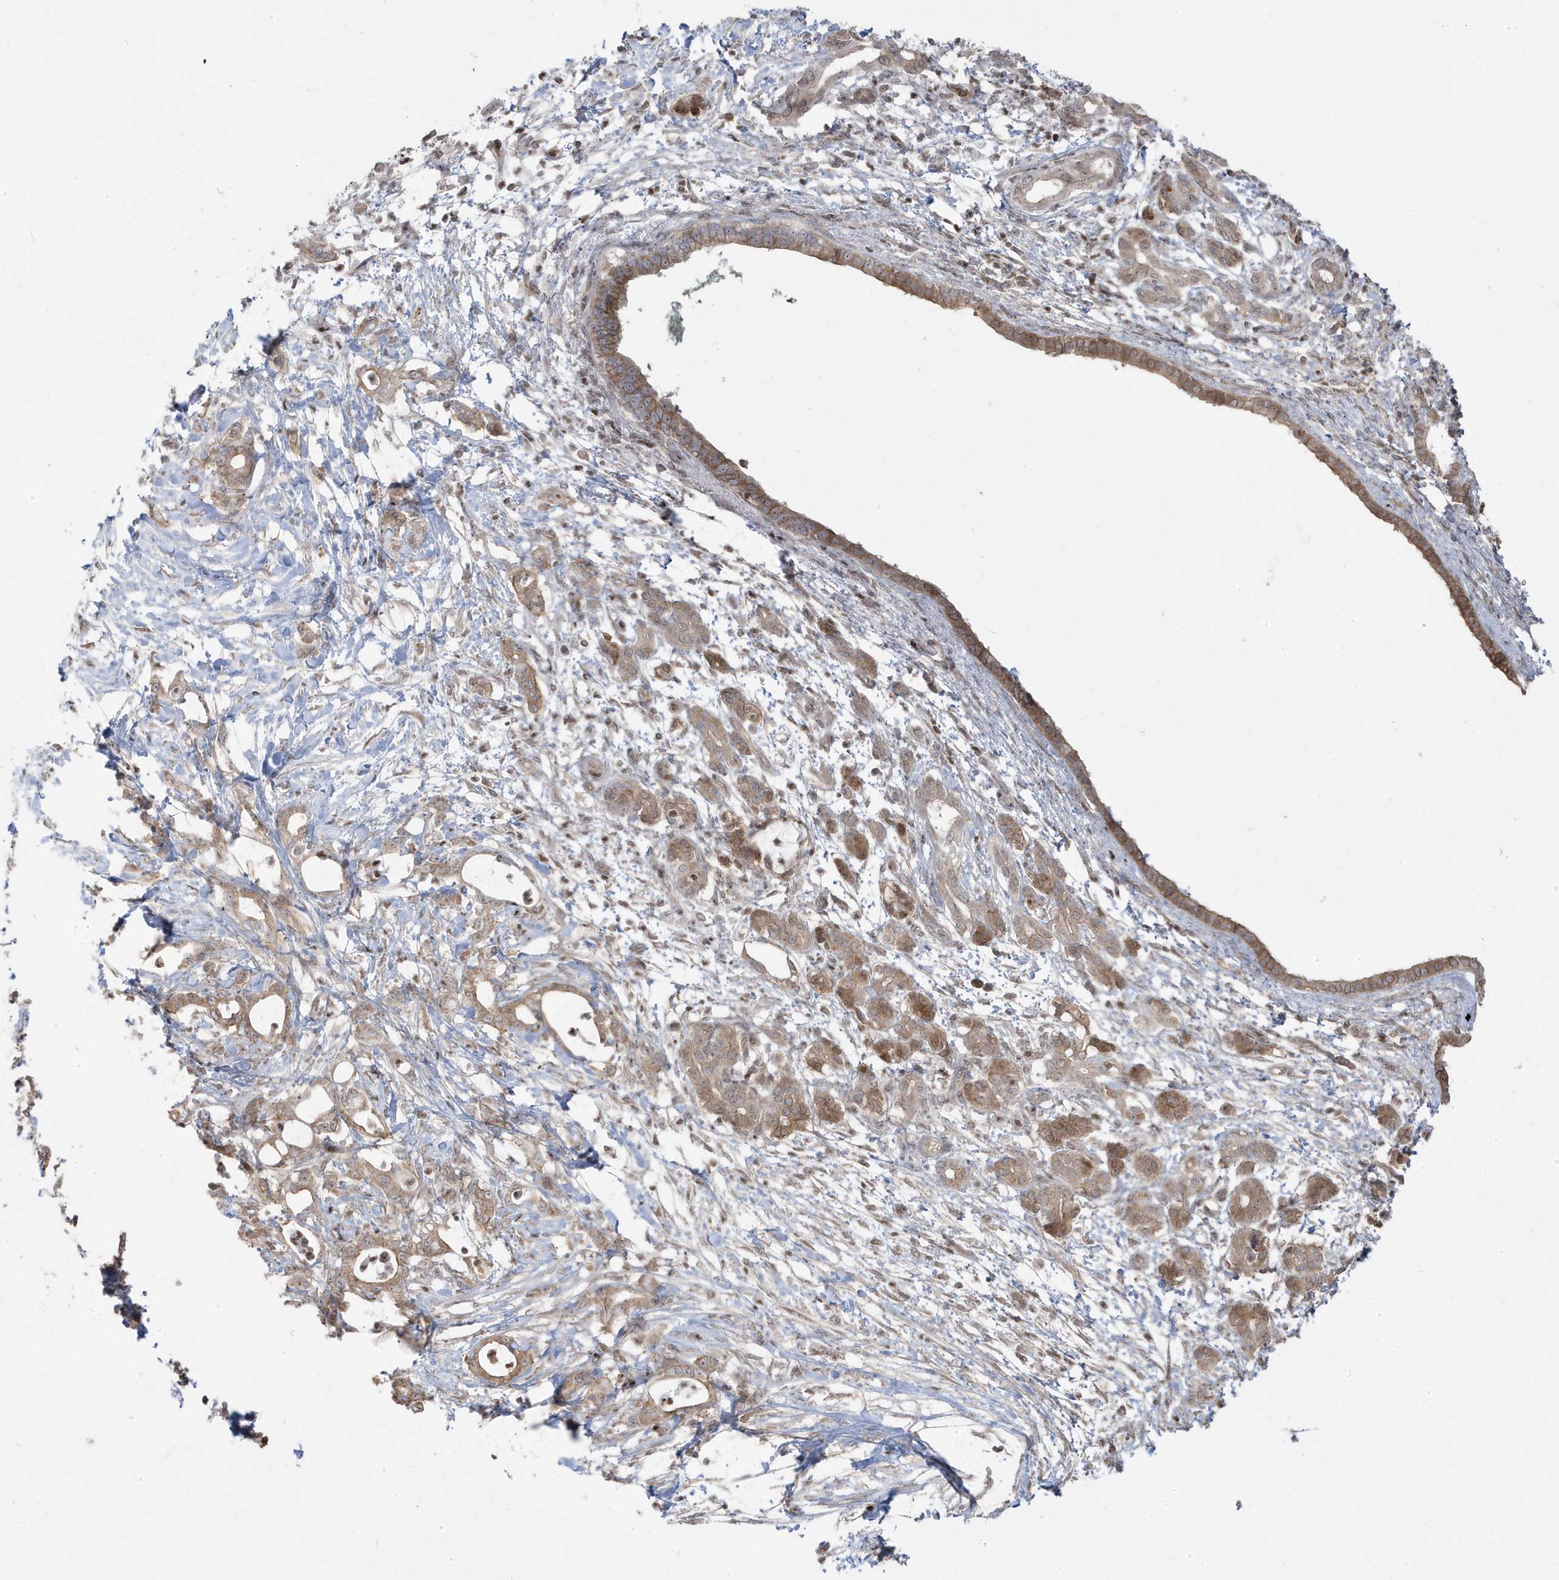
{"staining": {"intensity": "moderate", "quantity": ">75%", "location": "cytoplasmic/membranous"}, "tissue": "pancreatic cancer", "cell_type": "Tumor cells", "image_type": "cancer", "snomed": [{"axis": "morphology", "description": "Adenocarcinoma, NOS"}, {"axis": "topography", "description": "Pancreas"}], "caption": "Immunohistochemical staining of pancreatic cancer demonstrates medium levels of moderate cytoplasmic/membranous protein positivity in approximately >75% of tumor cells.", "gene": "DNAJC12", "patient": {"sex": "female", "age": 55}}